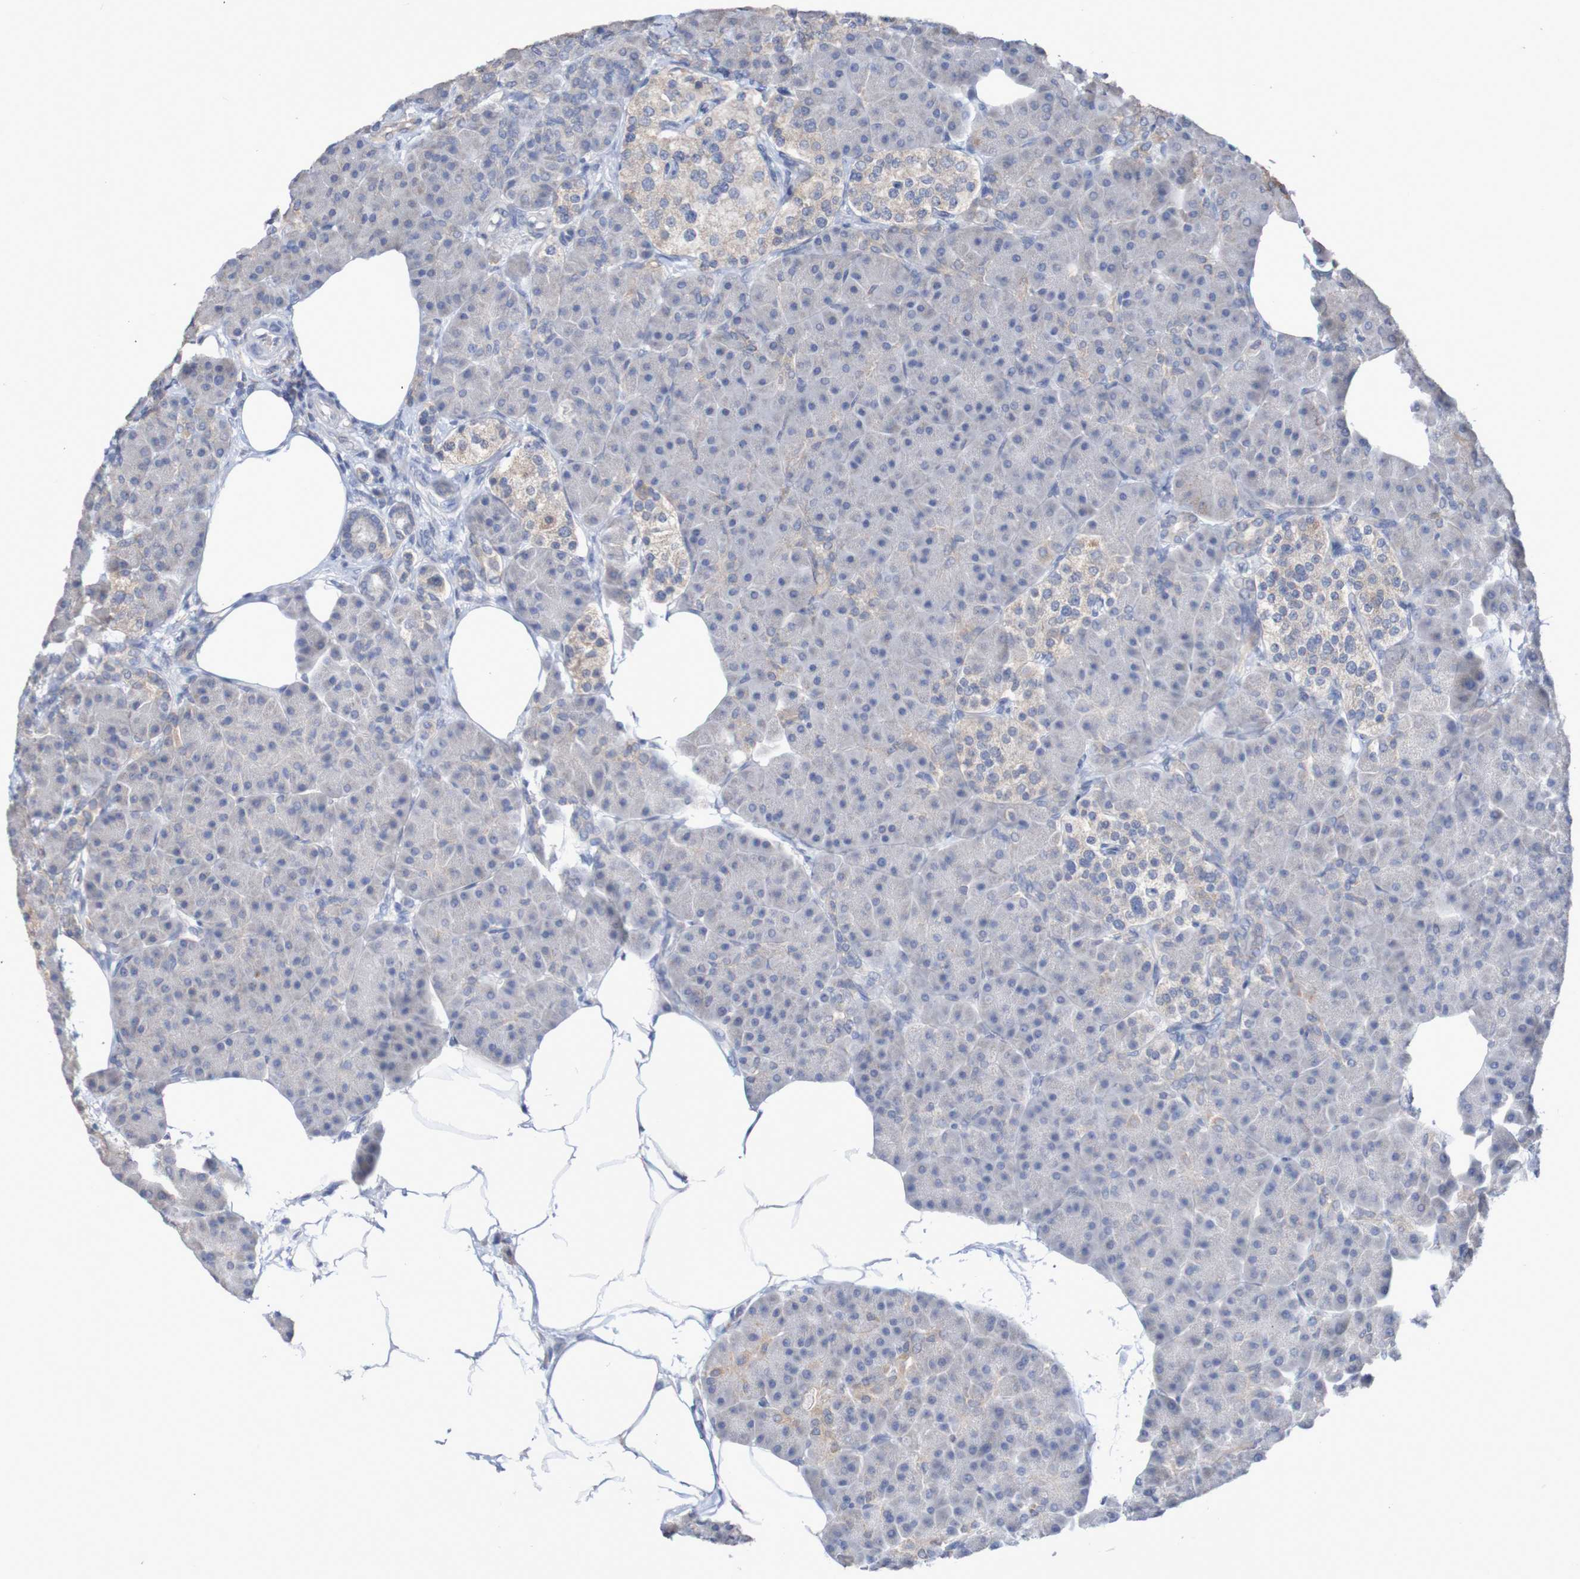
{"staining": {"intensity": "weak", "quantity": "<25%", "location": "cytoplasmic/membranous"}, "tissue": "pancreas", "cell_type": "Exocrine glandular cells", "image_type": "normal", "snomed": [{"axis": "morphology", "description": "Normal tissue, NOS"}, {"axis": "topography", "description": "Pancreas"}], "caption": "A photomicrograph of pancreas stained for a protein shows no brown staining in exocrine glandular cells.", "gene": "C3orf18", "patient": {"sex": "female", "age": 70}}